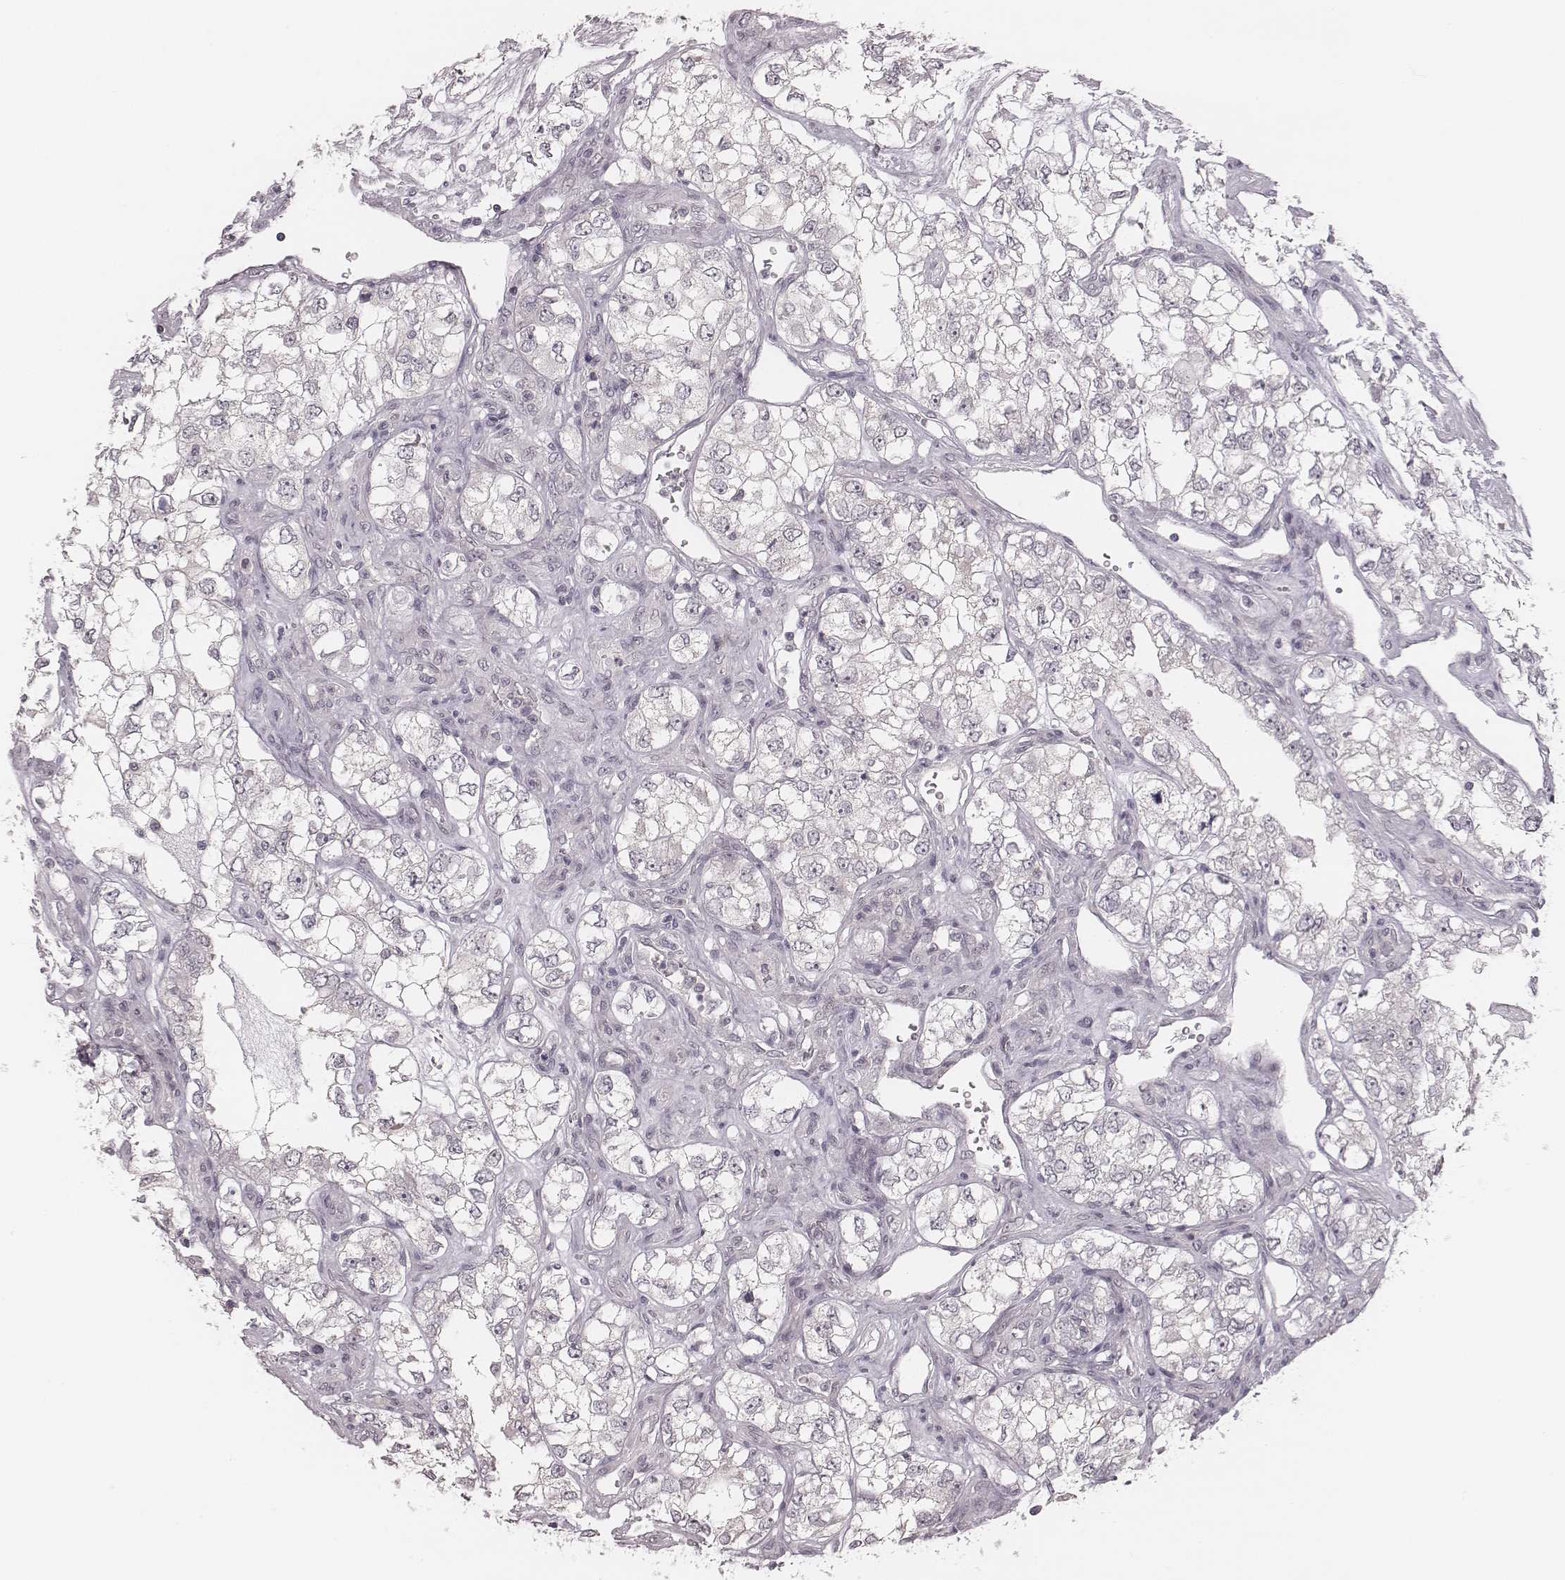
{"staining": {"intensity": "negative", "quantity": "none", "location": "none"}, "tissue": "renal cancer", "cell_type": "Tumor cells", "image_type": "cancer", "snomed": [{"axis": "morphology", "description": "Adenocarcinoma, NOS"}, {"axis": "topography", "description": "Kidney"}], "caption": "A high-resolution micrograph shows IHC staining of renal cancer, which reveals no significant positivity in tumor cells.", "gene": "ACACB", "patient": {"sex": "female", "age": 59}}